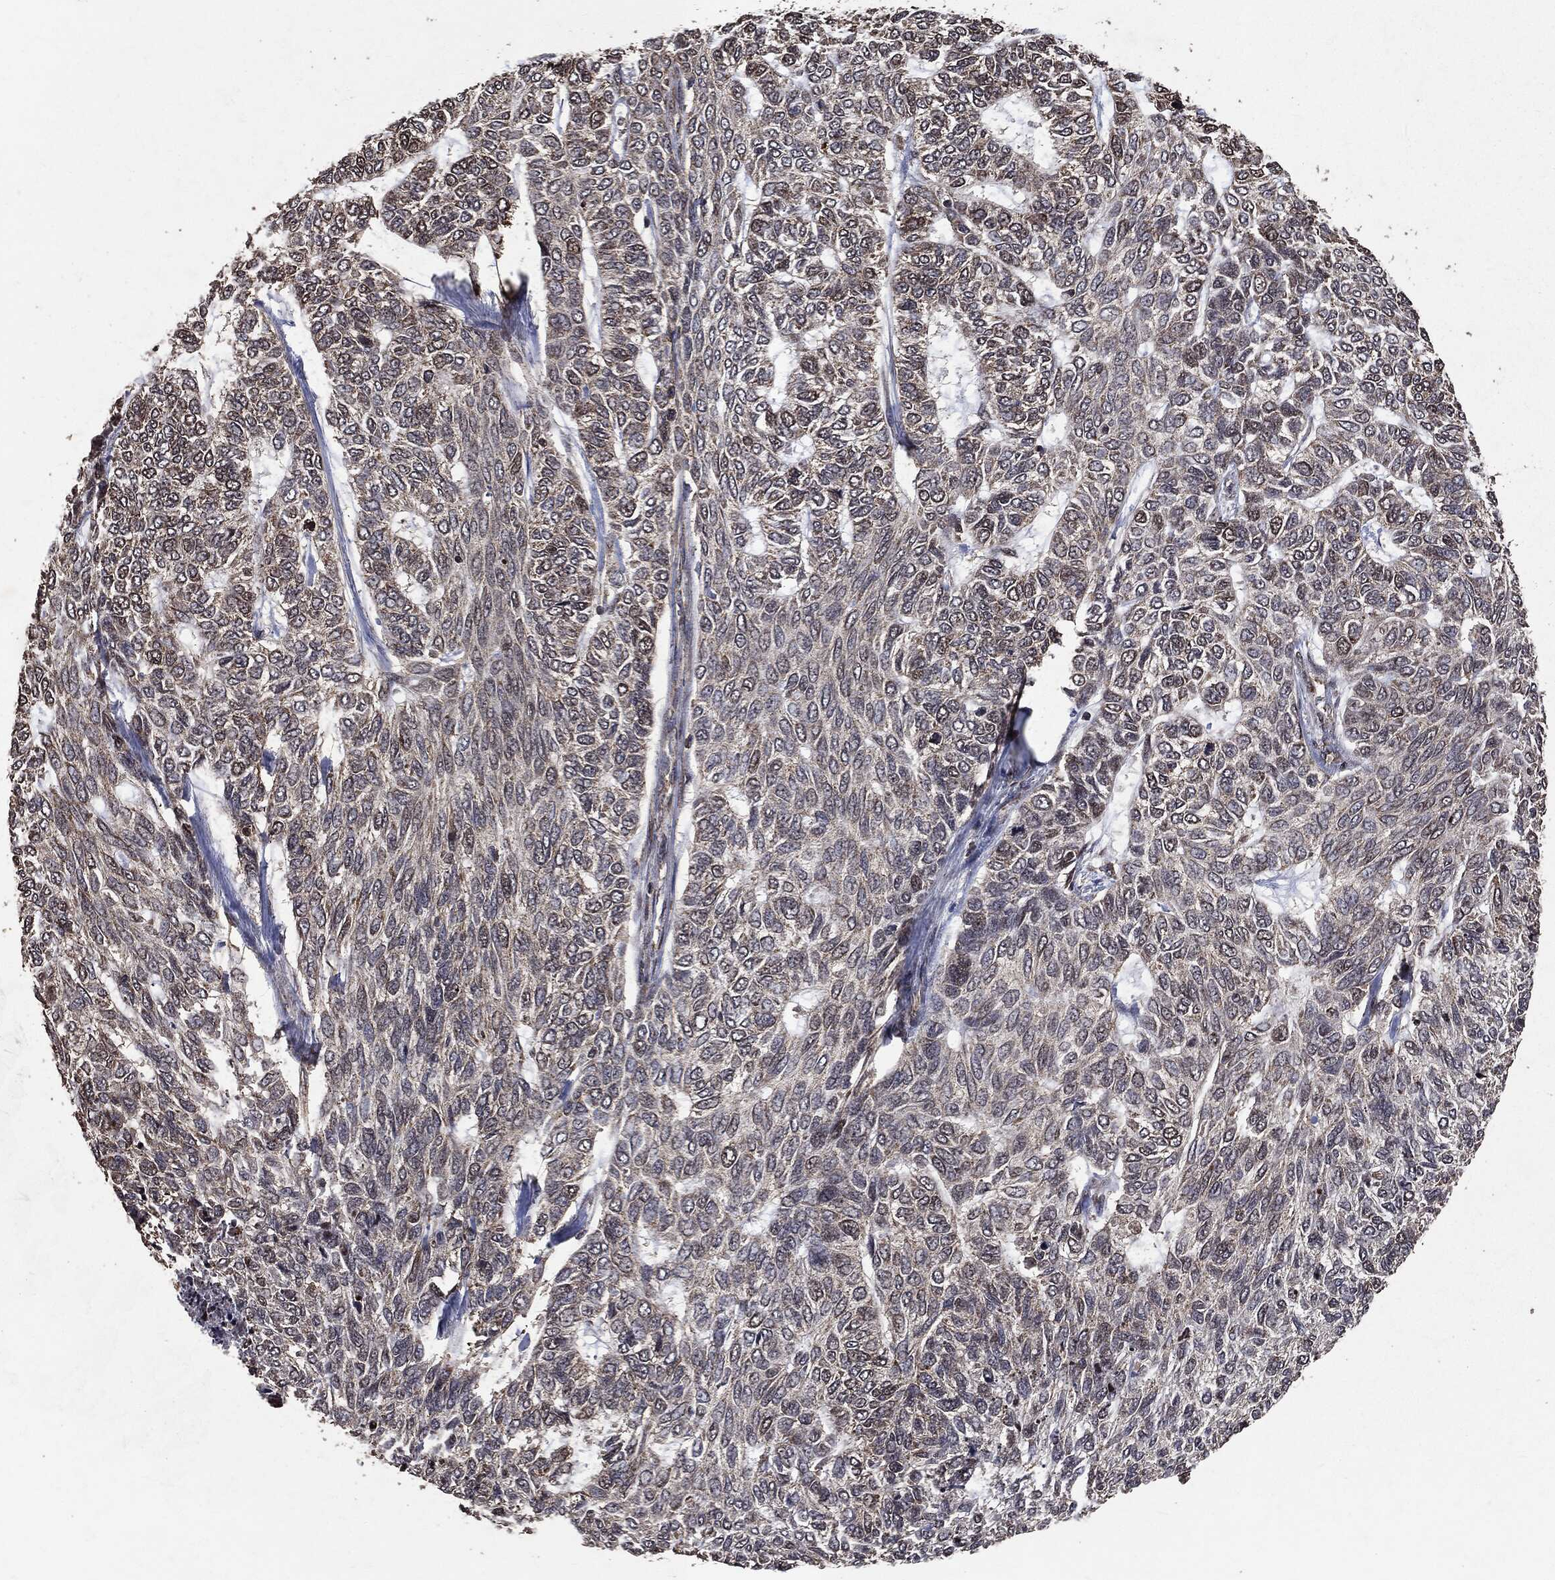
{"staining": {"intensity": "moderate", "quantity": "<25%", "location": "cytoplasmic/membranous,nuclear"}, "tissue": "skin cancer", "cell_type": "Tumor cells", "image_type": "cancer", "snomed": [{"axis": "morphology", "description": "Basal cell carcinoma"}, {"axis": "topography", "description": "Skin"}], "caption": "The image reveals staining of skin cancer, revealing moderate cytoplasmic/membranous and nuclear protein expression (brown color) within tumor cells.", "gene": "PPP6R2", "patient": {"sex": "female", "age": 65}}